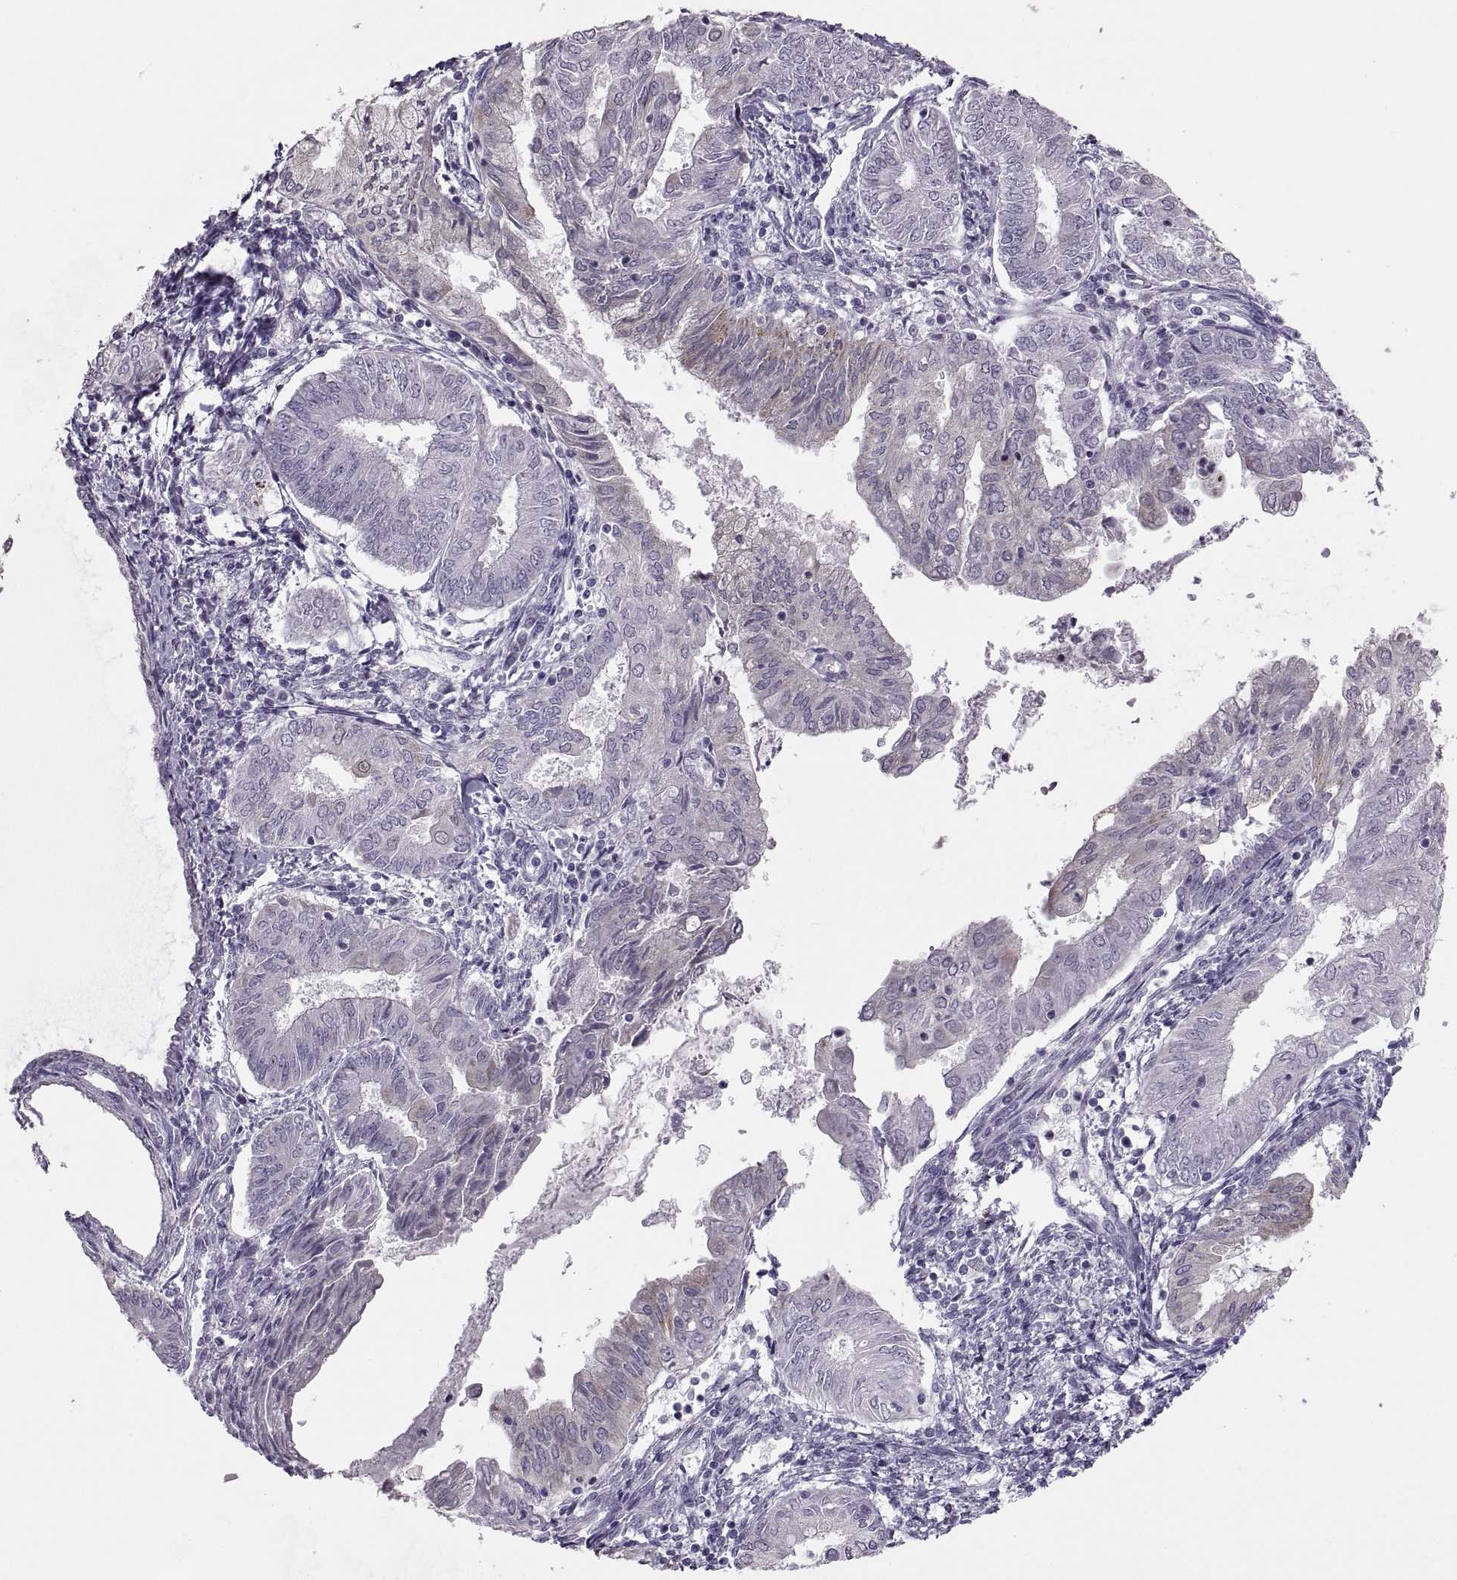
{"staining": {"intensity": "weak", "quantity": "<25%", "location": "cytoplasmic/membranous"}, "tissue": "endometrial cancer", "cell_type": "Tumor cells", "image_type": "cancer", "snomed": [{"axis": "morphology", "description": "Adenocarcinoma, NOS"}, {"axis": "topography", "description": "Endometrium"}], "caption": "Immunohistochemistry of human endometrial cancer (adenocarcinoma) reveals no expression in tumor cells.", "gene": "ASIC2", "patient": {"sex": "female", "age": 68}}